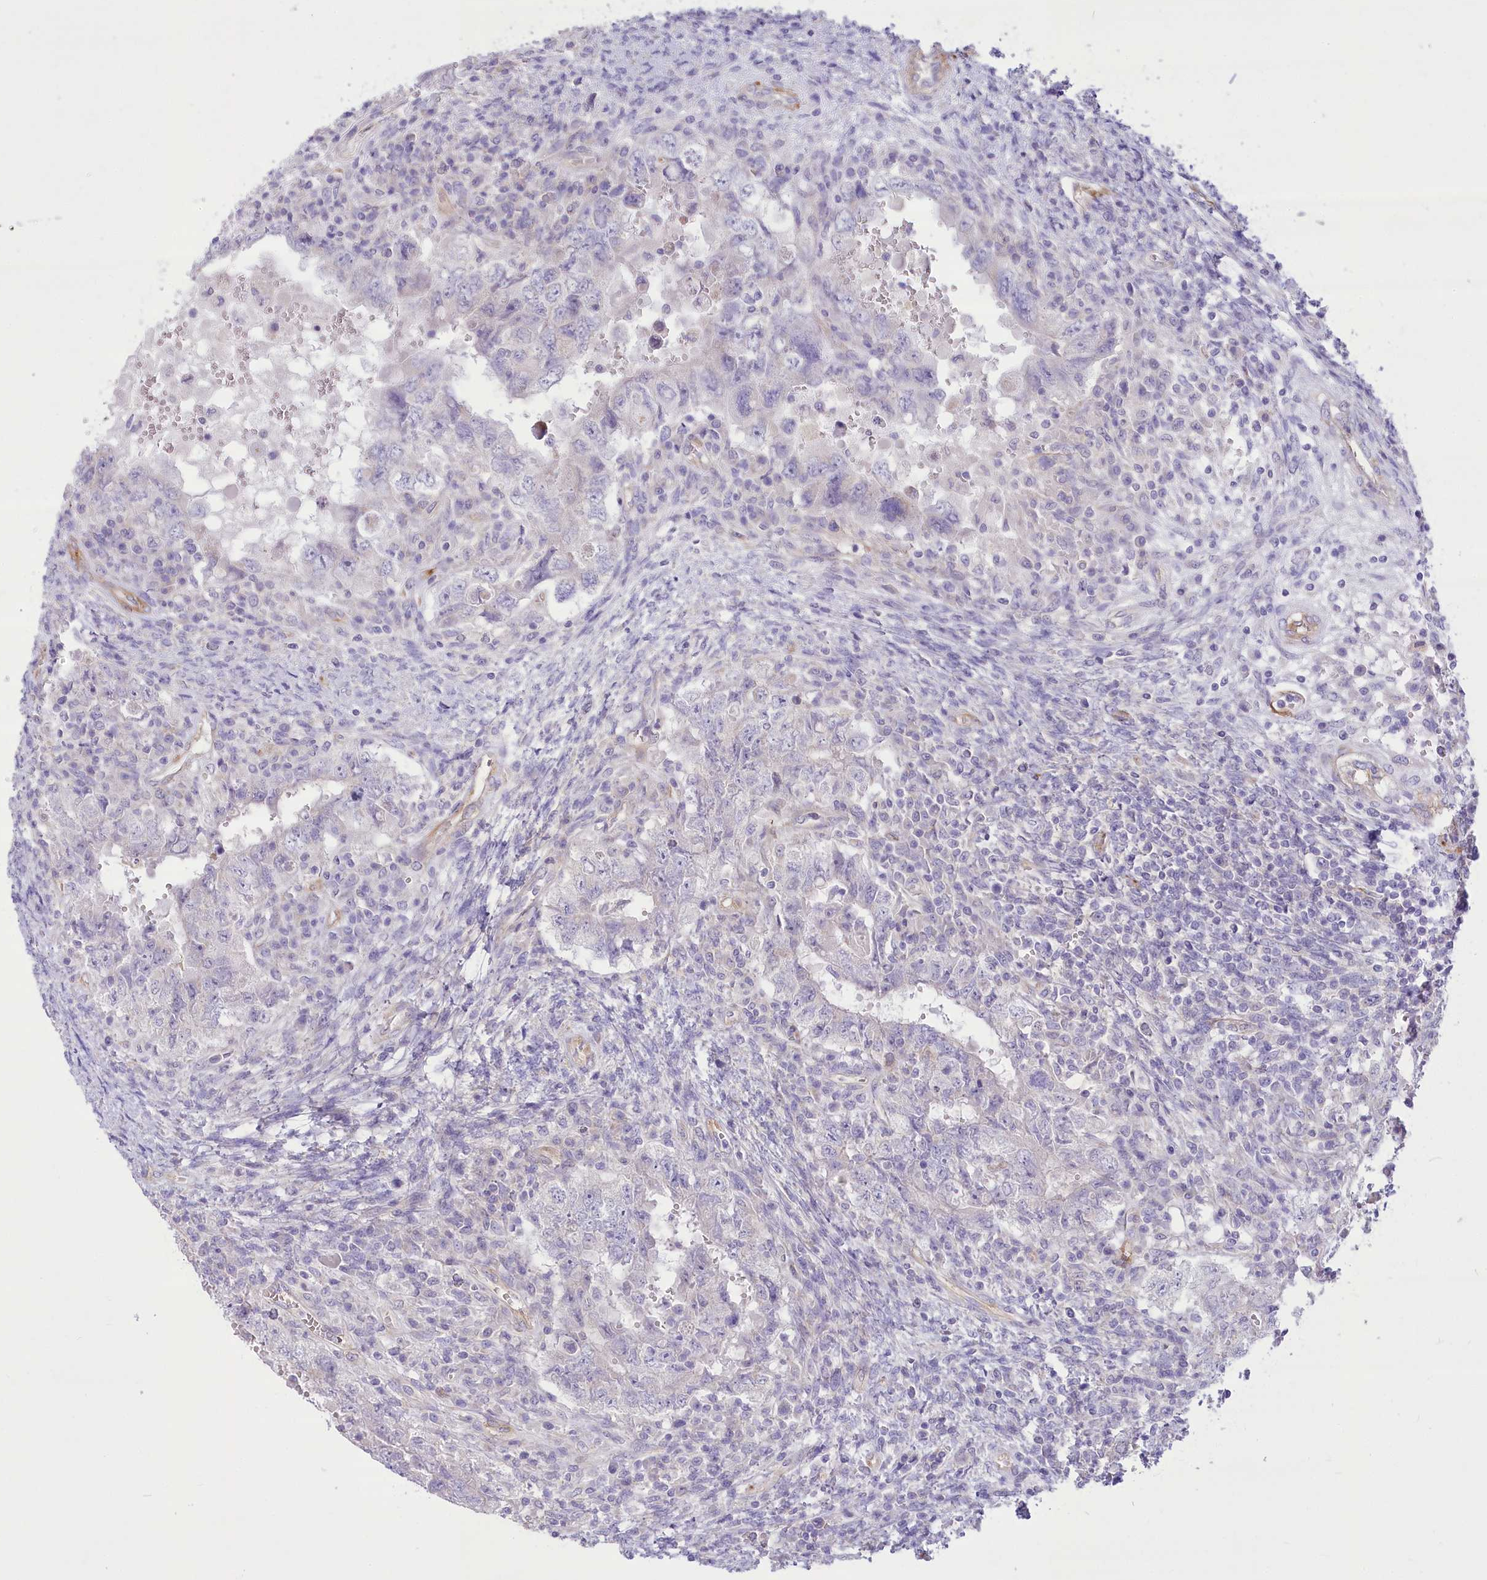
{"staining": {"intensity": "negative", "quantity": "none", "location": "none"}, "tissue": "testis cancer", "cell_type": "Tumor cells", "image_type": "cancer", "snomed": [{"axis": "morphology", "description": "Carcinoma, Embryonal, NOS"}, {"axis": "topography", "description": "Testis"}], "caption": "Tumor cells show no significant staining in embryonal carcinoma (testis).", "gene": "ANGPTL3", "patient": {"sex": "male", "age": 26}}